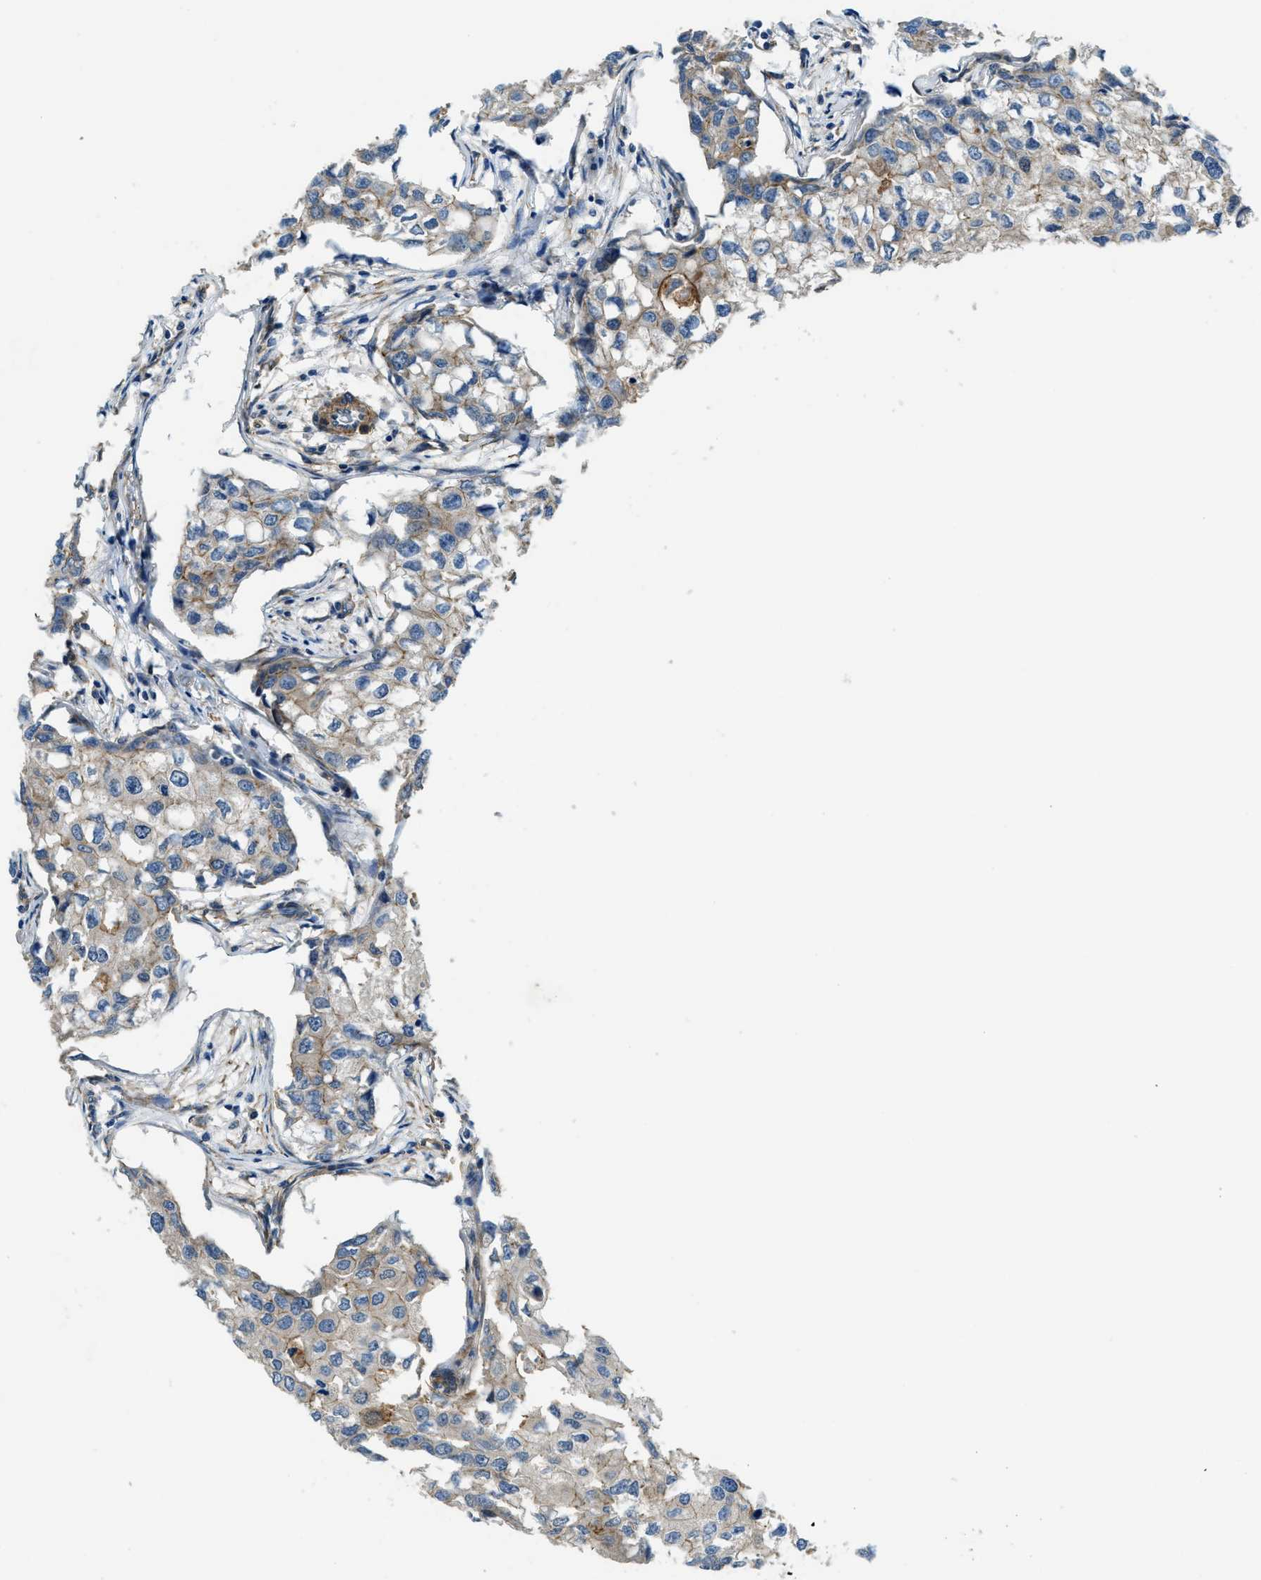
{"staining": {"intensity": "weak", "quantity": "25%-75%", "location": "cytoplasmic/membranous"}, "tissue": "breast cancer", "cell_type": "Tumor cells", "image_type": "cancer", "snomed": [{"axis": "morphology", "description": "Duct carcinoma"}, {"axis": "topography", "description": "Breast"}], "caption": "Immunohistochemical staining of human breast invasive ductal carcinoma reveals low levels of weak cytoplasmic/membranous protein expression in approximately 25%-75% of tumor cells.", "gene": "CGN", "patient": {"sex": "female", "age": 27}}